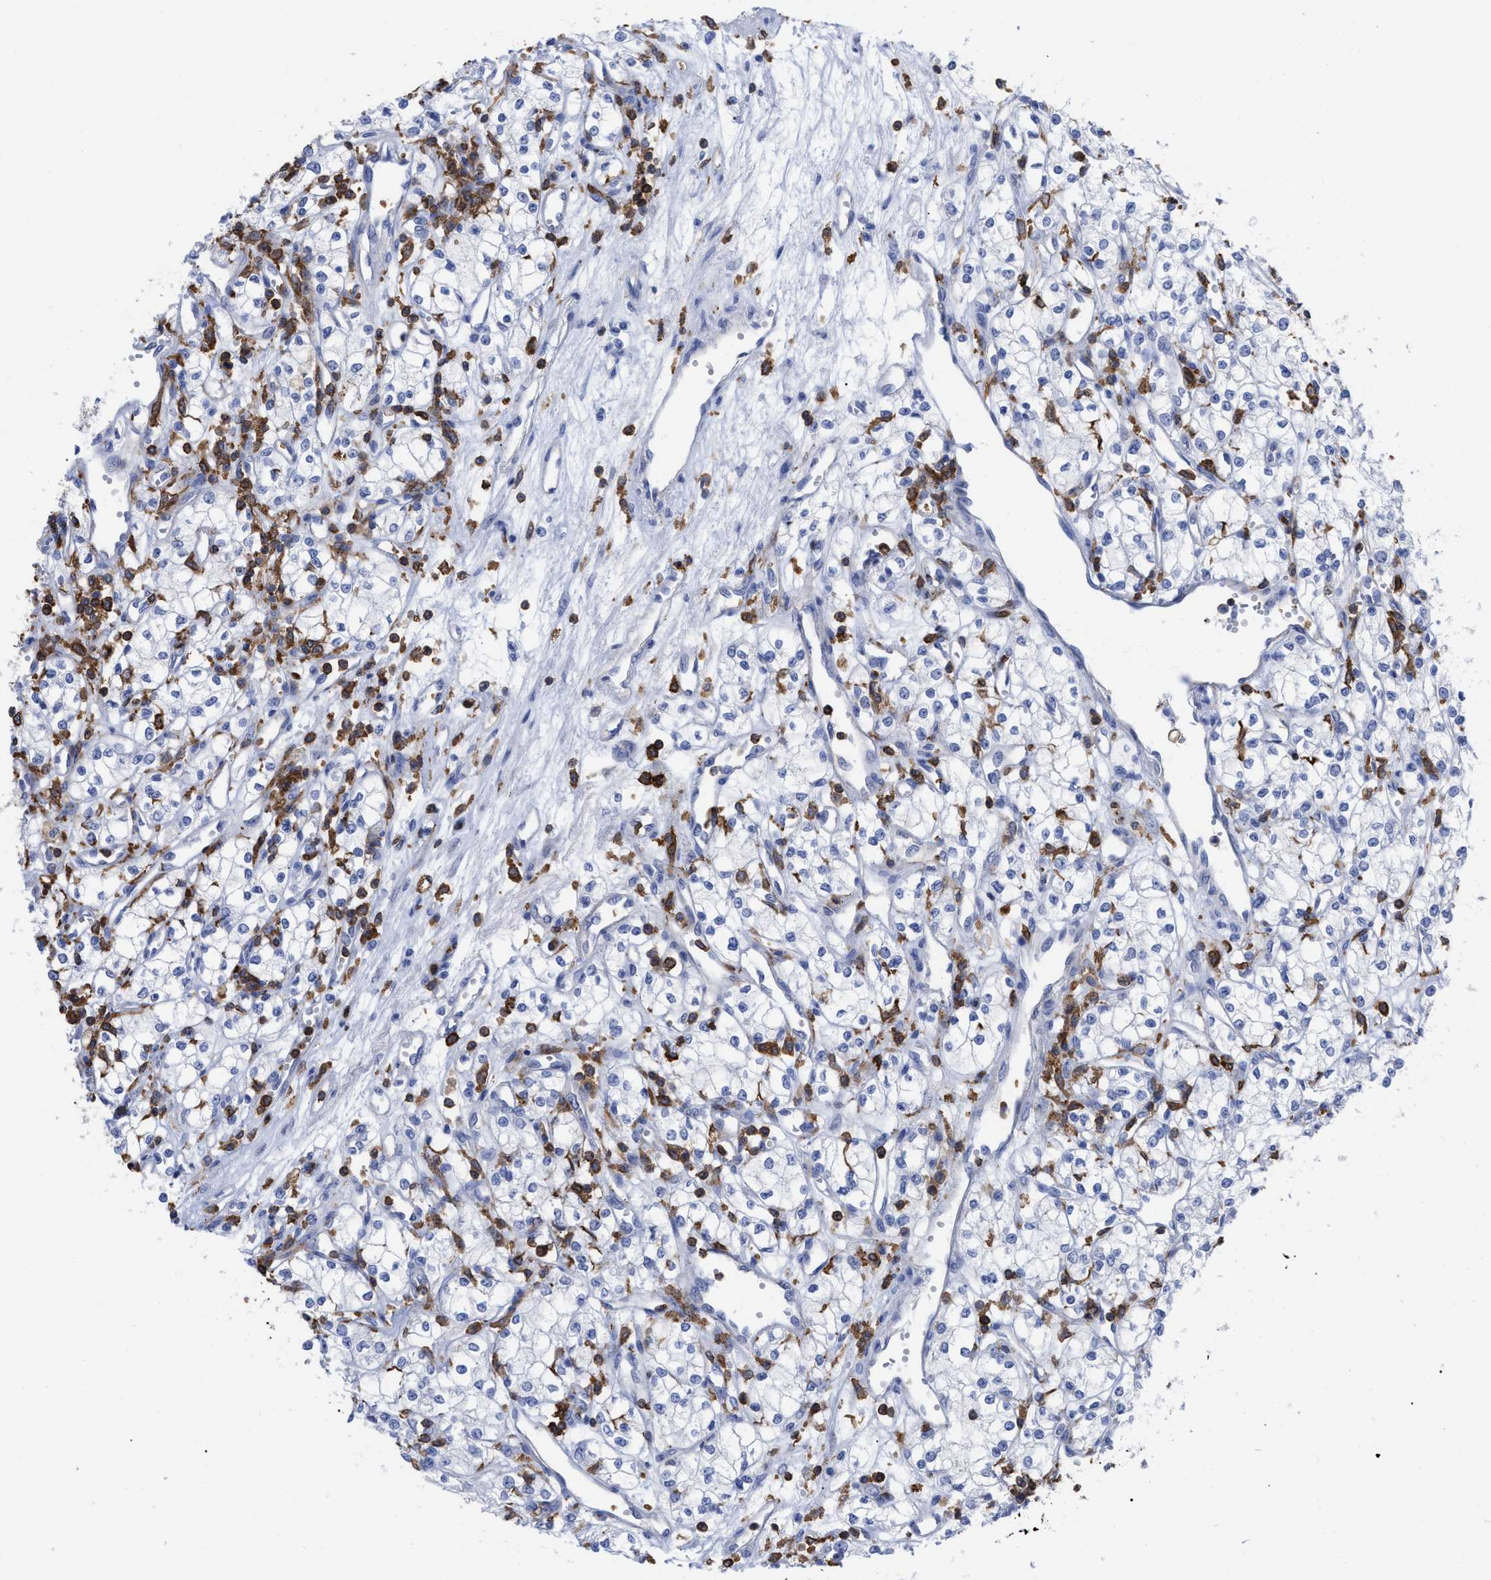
{"staining": {"intensity": "negative", "quantity": "none", "location": "none"}, "tissue": "renal cancer", "cell_type": "Tumor cells", "image_type": "cancer", "snomed": [{"axis": "morphology", "description": "Adenocarcinoma, NOS"}, {"axis": "topography", "description": "Kidney"}], "caption": "Tumor cells are negative for protein expression in human adenocarcinoma (renal). (IHC, brightfield microscopy, high magnification).", "gene": "HCLS1", "patient": {"sex": "male", "age": 59}}